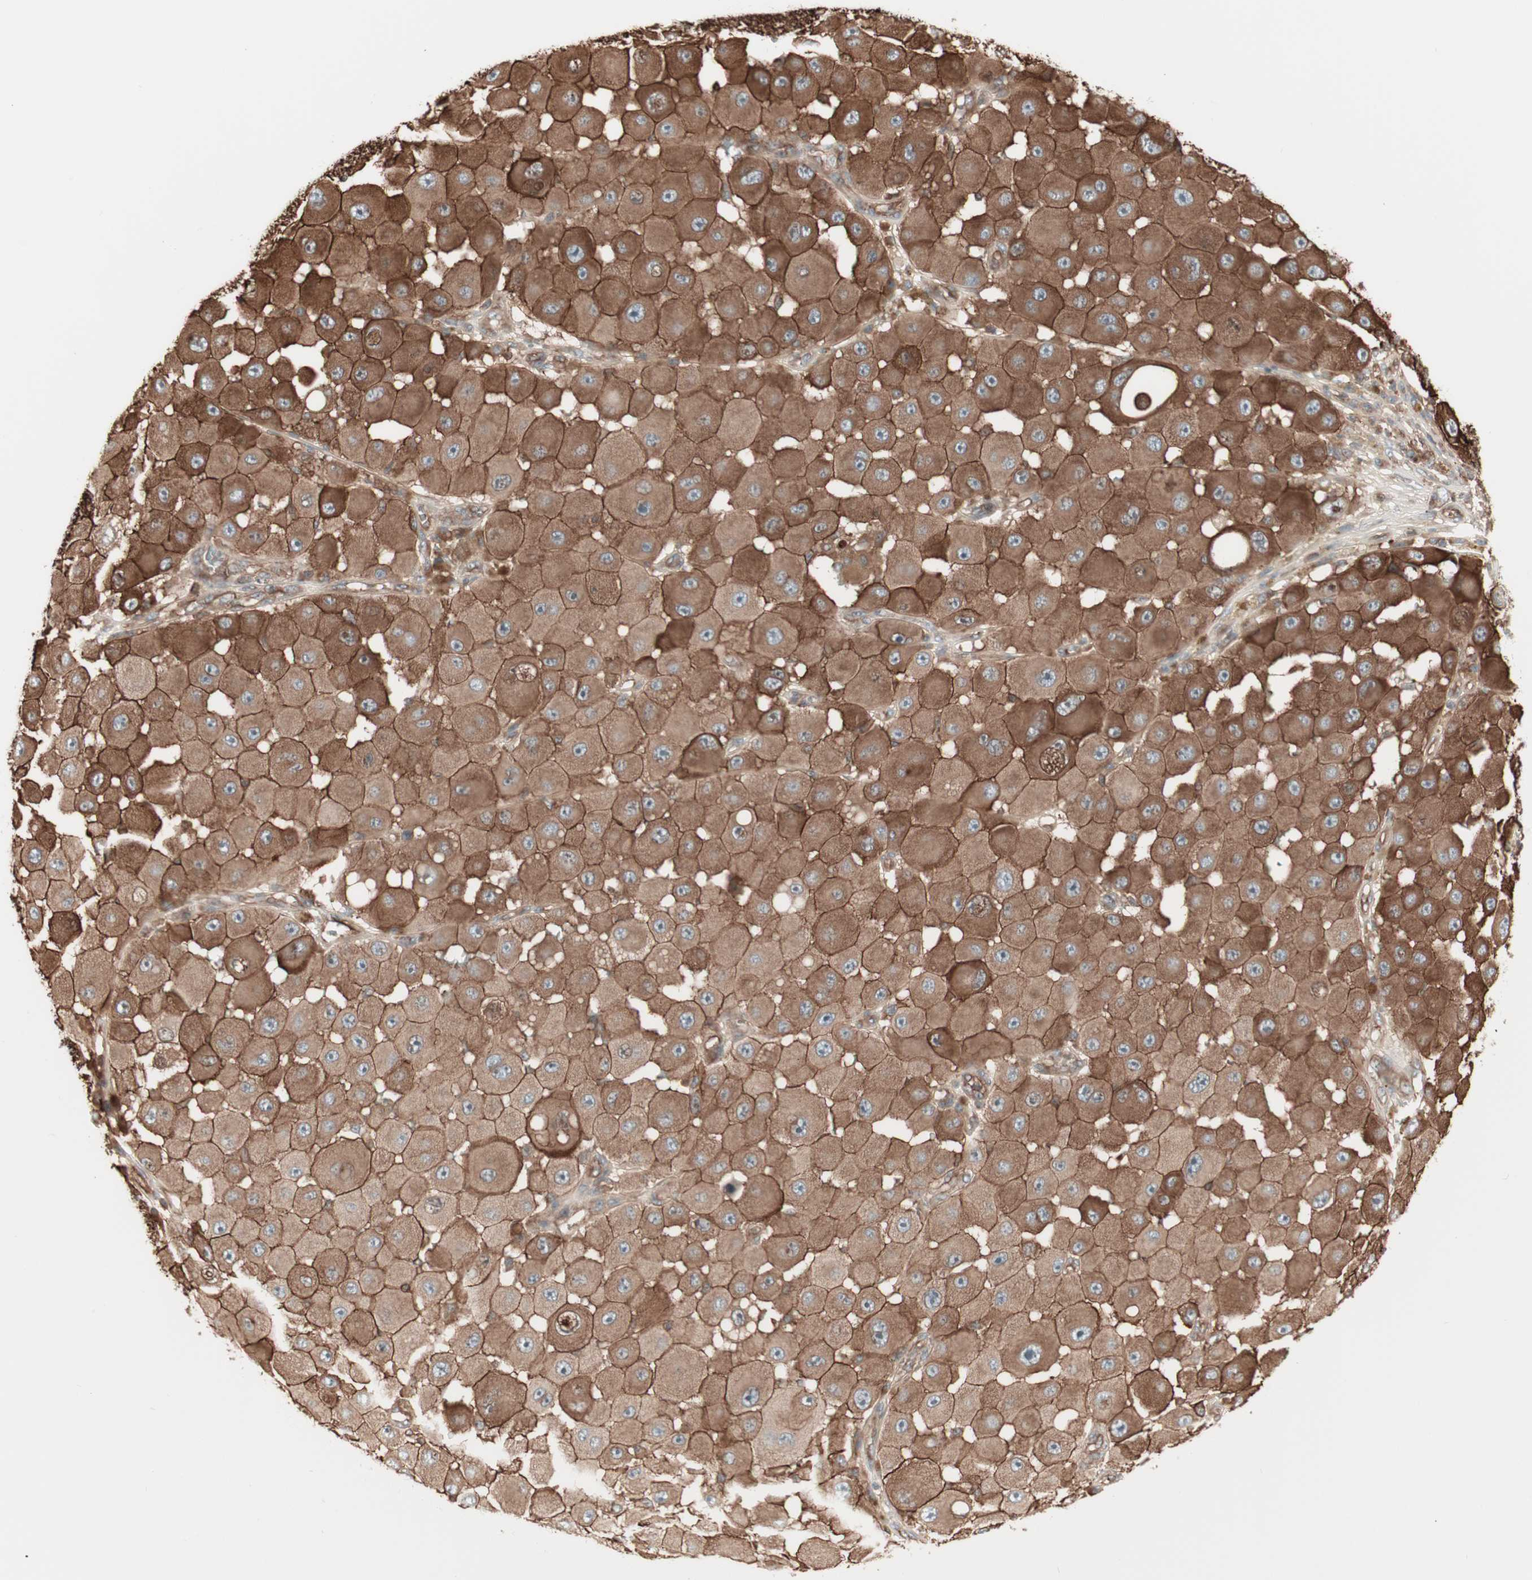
{"staining": {"intensity": "strong", "quantity": ">75%", "location": "cytoplasmic/membranous"}, "tissue": "melanoma", "cell_type": "Tumor cells", "image_type": "cancer", "snomed": [{"axis": "morphology", "description": "Malignant melanoma, NOS"}, {"axis": "topography", "description": "Skin"}], "caption": "Immunohistochemistry photomicrograph of human malignant melanoma stained for a protein (brown), which exhibits high levels of strong cytoplasmic/membranous staining in approximately >75% of tumor cells.", "gene": "TCP11L1", "patient": {"sex": "female", "age": 81}}